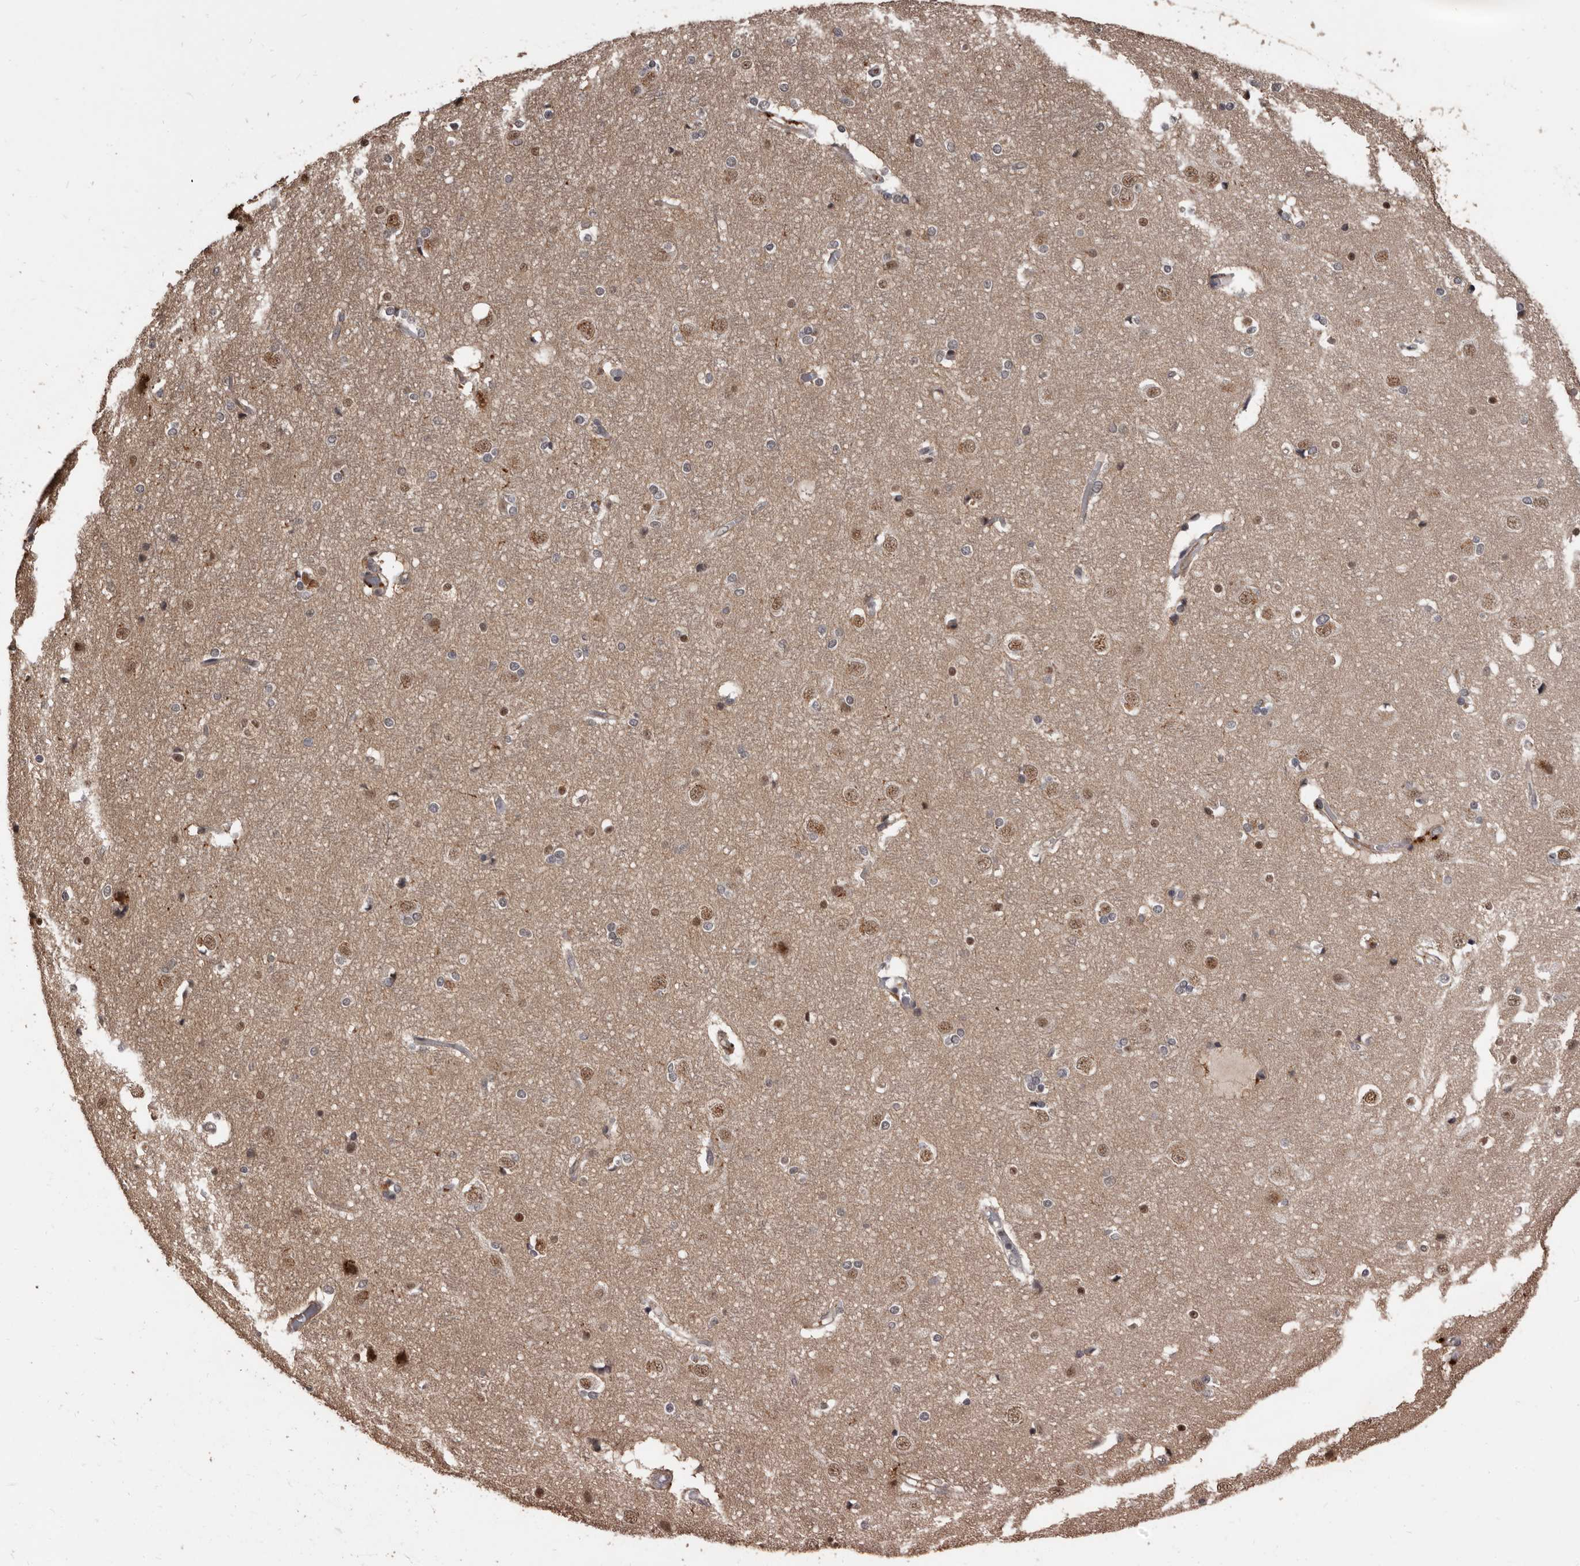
{"staining": {"intensity": "weak", "quantity": "25%-75%", "location": "cytoplasmic/membranous"}, "tissue": "cerebral cortex", "cell_type": "Endothelial cells", "image_type": "normal", "snomed": [{"axis": "morphology", "description": "Normal tissue, NOS"}, {"axis": "topography", "description": "Cerebral cortex"}], "caption": "Weak cytoplasmic/membranous protein expression is identified in about 25%-75% of endothelial cells in cerebral cortex.", "gene": "AHR", "patient": {"sex": "male", "age": 54}}